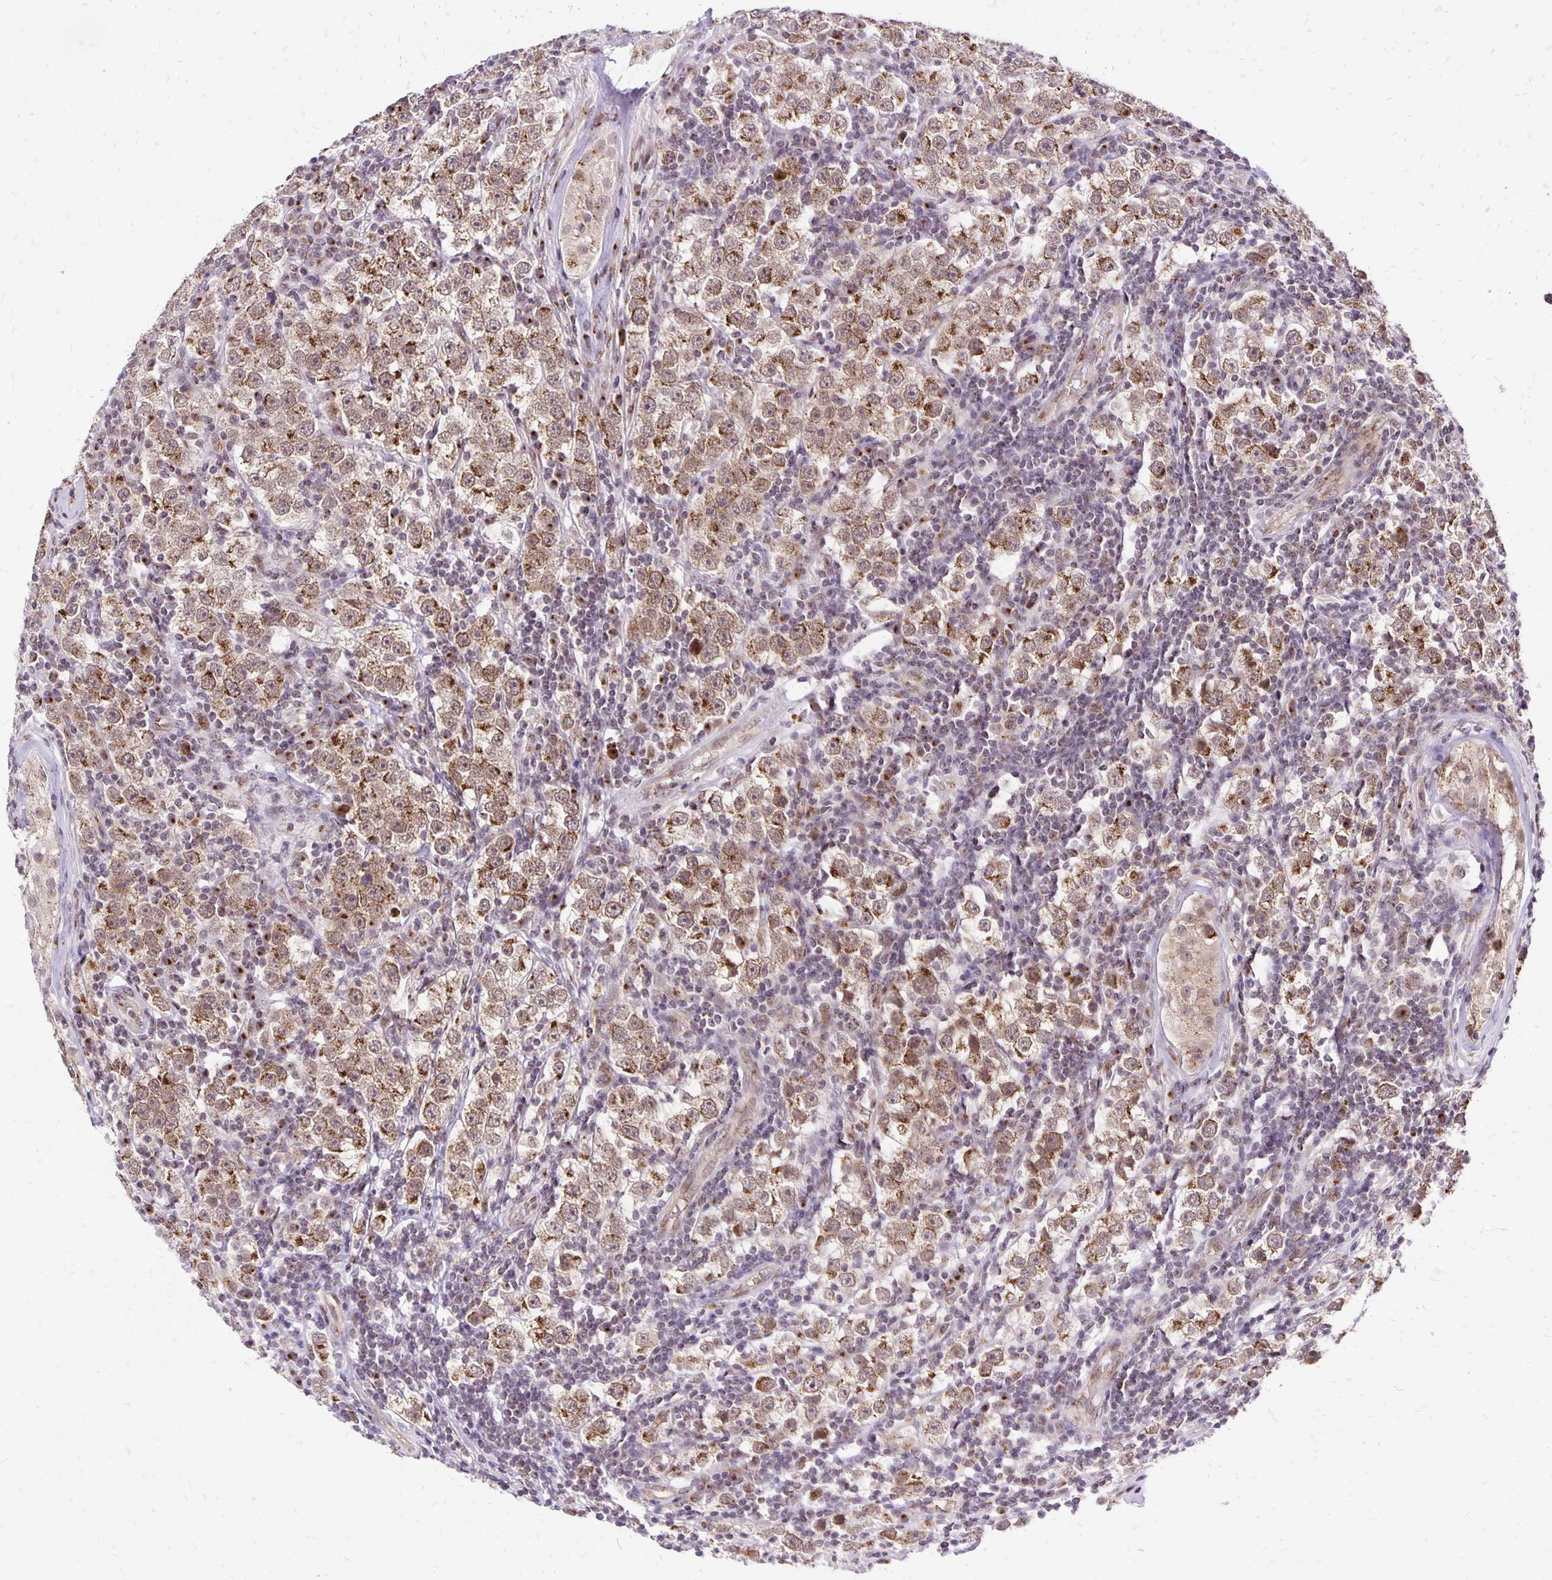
{"staining": {"intensity": "moderate", "quantity": ">75%", "location": "cytoplasmic/membranous,nuclear"}, "tissue": "urothelial cancer", "cell_type": "Tumor cells", "image_type": "cancer", "snomed": [{"axis": "morphology", "description": "Normal tissue, NOS"}, {"axis": "morphology", "description": "Urothelial carcinoma, High grade"}, {"axis": "morphology", "description": "Seminoma, NOS"}, {"axis": "morphology", "description": "Carcinoma, Embryonal, NOS"}, {"axis": "topography", "description": "Urinary bladder"}, {"axis": "topography", "description": "Testis"}], "caption": "Immunohistochemistry (IHC) image of neoplastic tissue: human urothelial cancer stained using immunohistochemistry reveals medium levels of moderate protein expression localized specifically in the cytoplasmic/membranous and nuclear of tumor cells, appearing as a cytoplasmic/membranous and nuclear brown color.", "gene": "GOLGA5", "patient": {"sex": "male", "age": 41}}